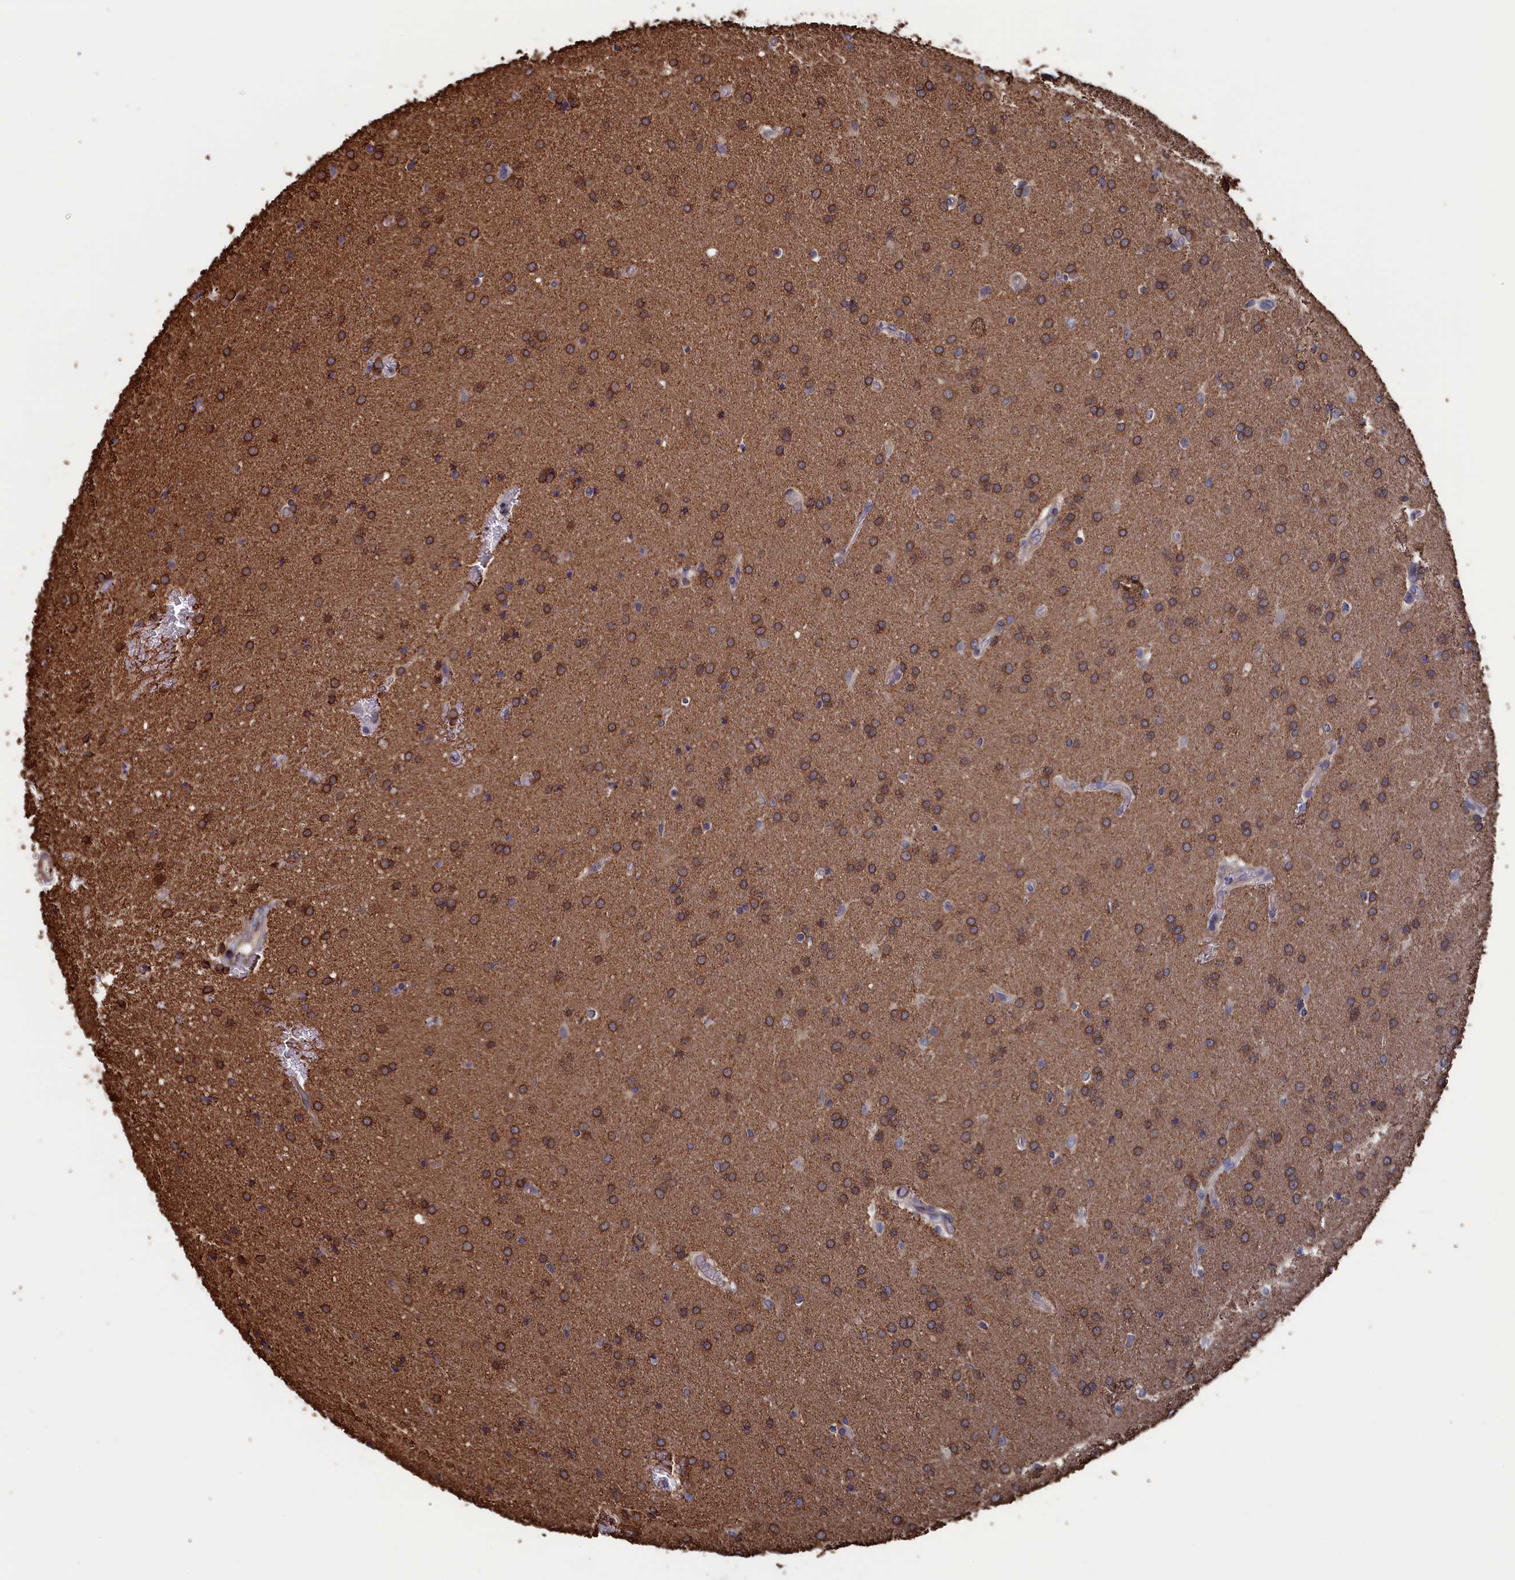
{"staining": {"intensity": "moderate", "quantity": ">75%", "location": "cytoplasmic/membranous"}, "tissue": "glioma", "cell_type": "Tumor cells", "image_type": "cancer", "snomed": [{"axis": "morphology", "description": "Glioma, malignant, Low grade"}, {"axis": "topography", "description": "Brain"}], "caption": "Immunohistochemistry (IHC) (DAB (3,3'-diaminobenzidine)) staining of malignant glioma (low-grade) displays moderate cytoplasmic/membranous protein staining in about >75% of tumor cells.", "gene": "NUTF2", "patient": {"sex": "female", "age": 32}}